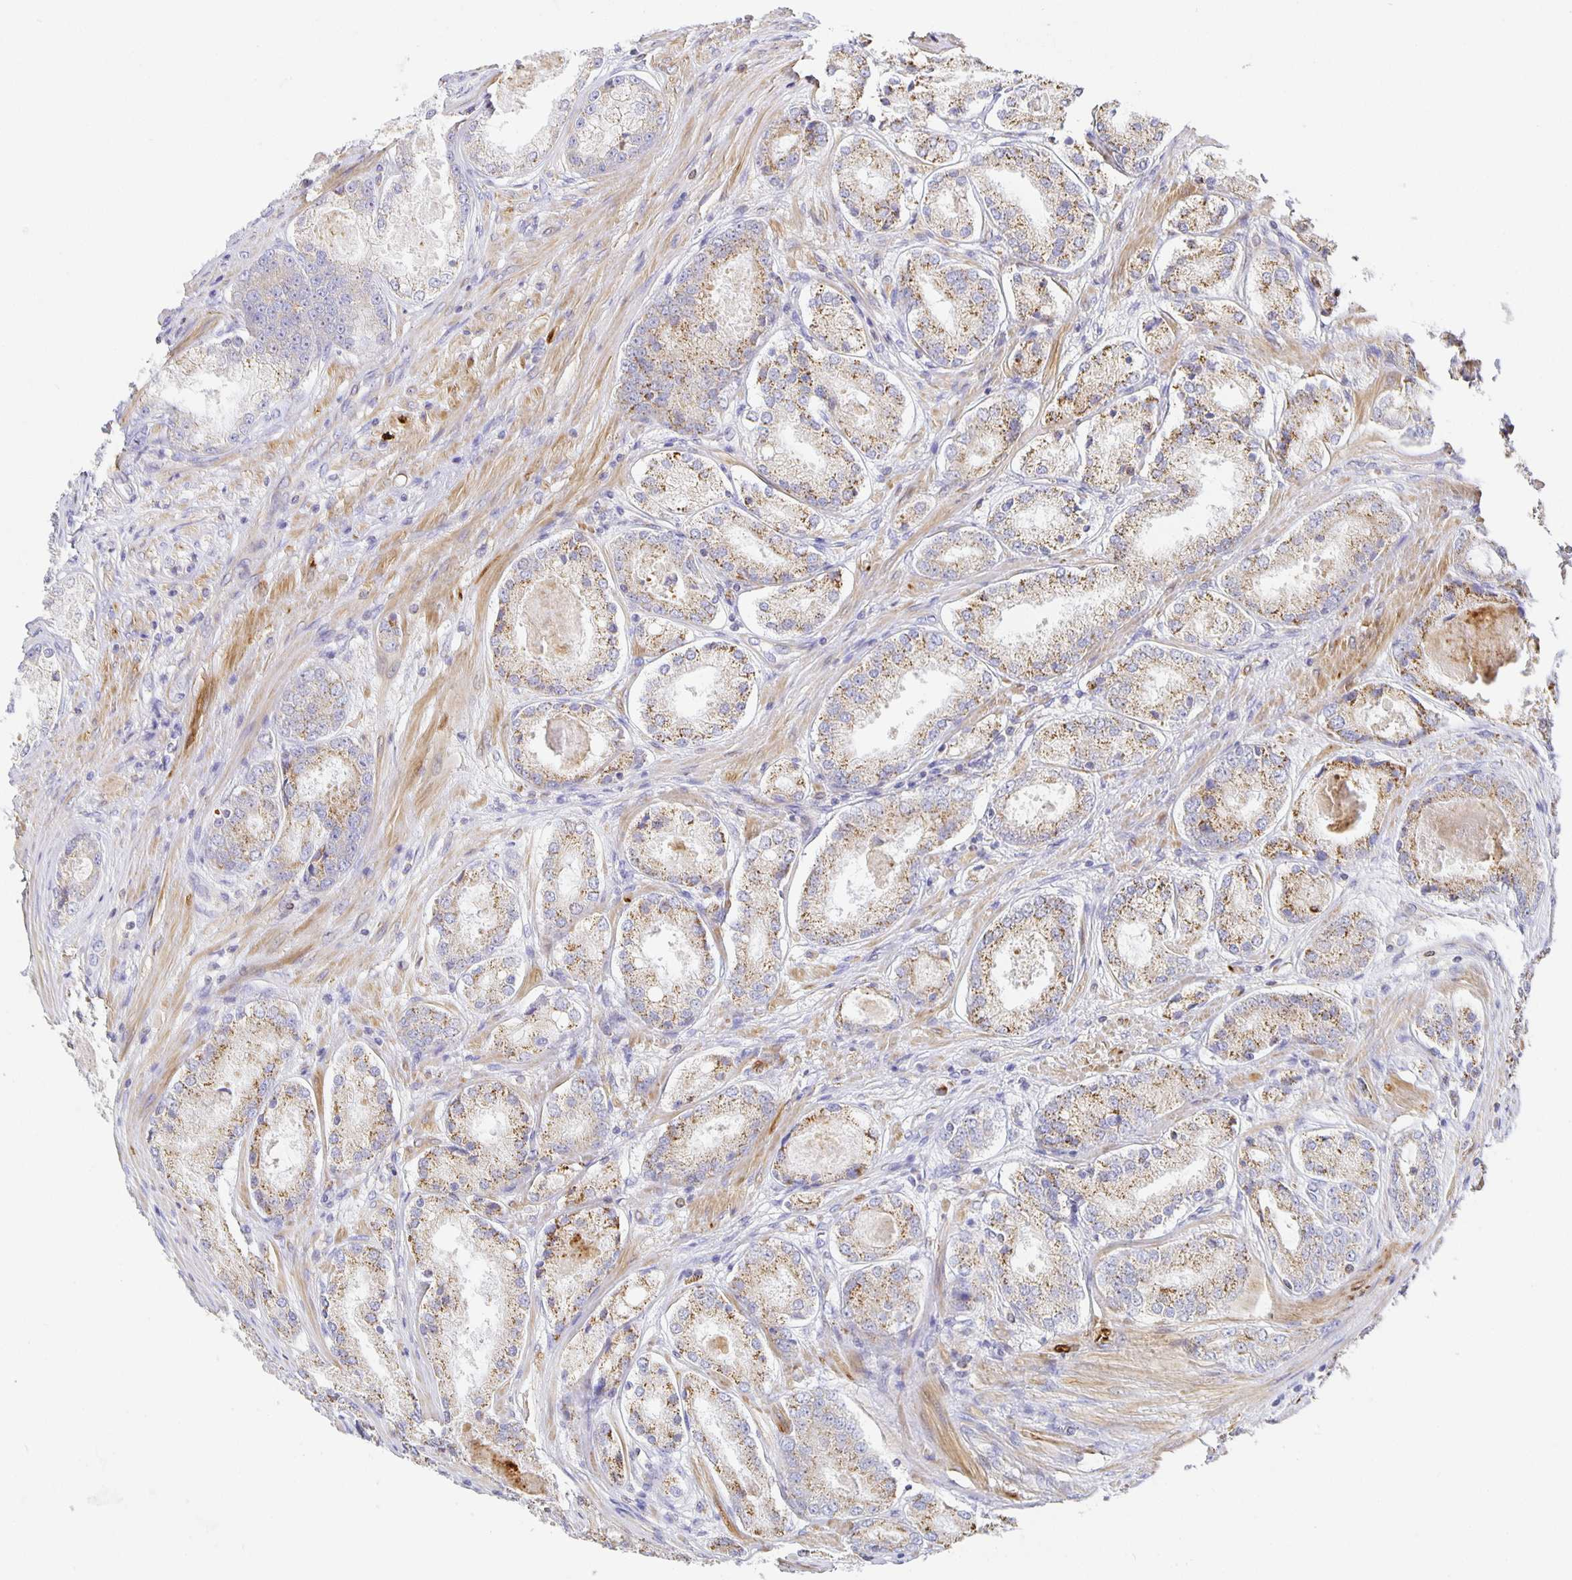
{"staining": {"intensity": "moderate", "quantity": "25%-75%", "location": "cytoplasmic/membranous"}, "tissue": "prostate cancer", "cell_type": "Tumor cells", "image_type": "cancer", "snomed": [{"axis": "morphology", "description": "Adenocarcinoma, Low grade"}, {"axis": "topography", "description": "Prostate"}], "caption": "Tumor cells display moderate cytoplasmic/membranous positivity in about 25%-75% of cells in prostate low-grade adenocarcinoma.", "gene": "FLRT3", "patient": {"sex": "male", "age": 68}}